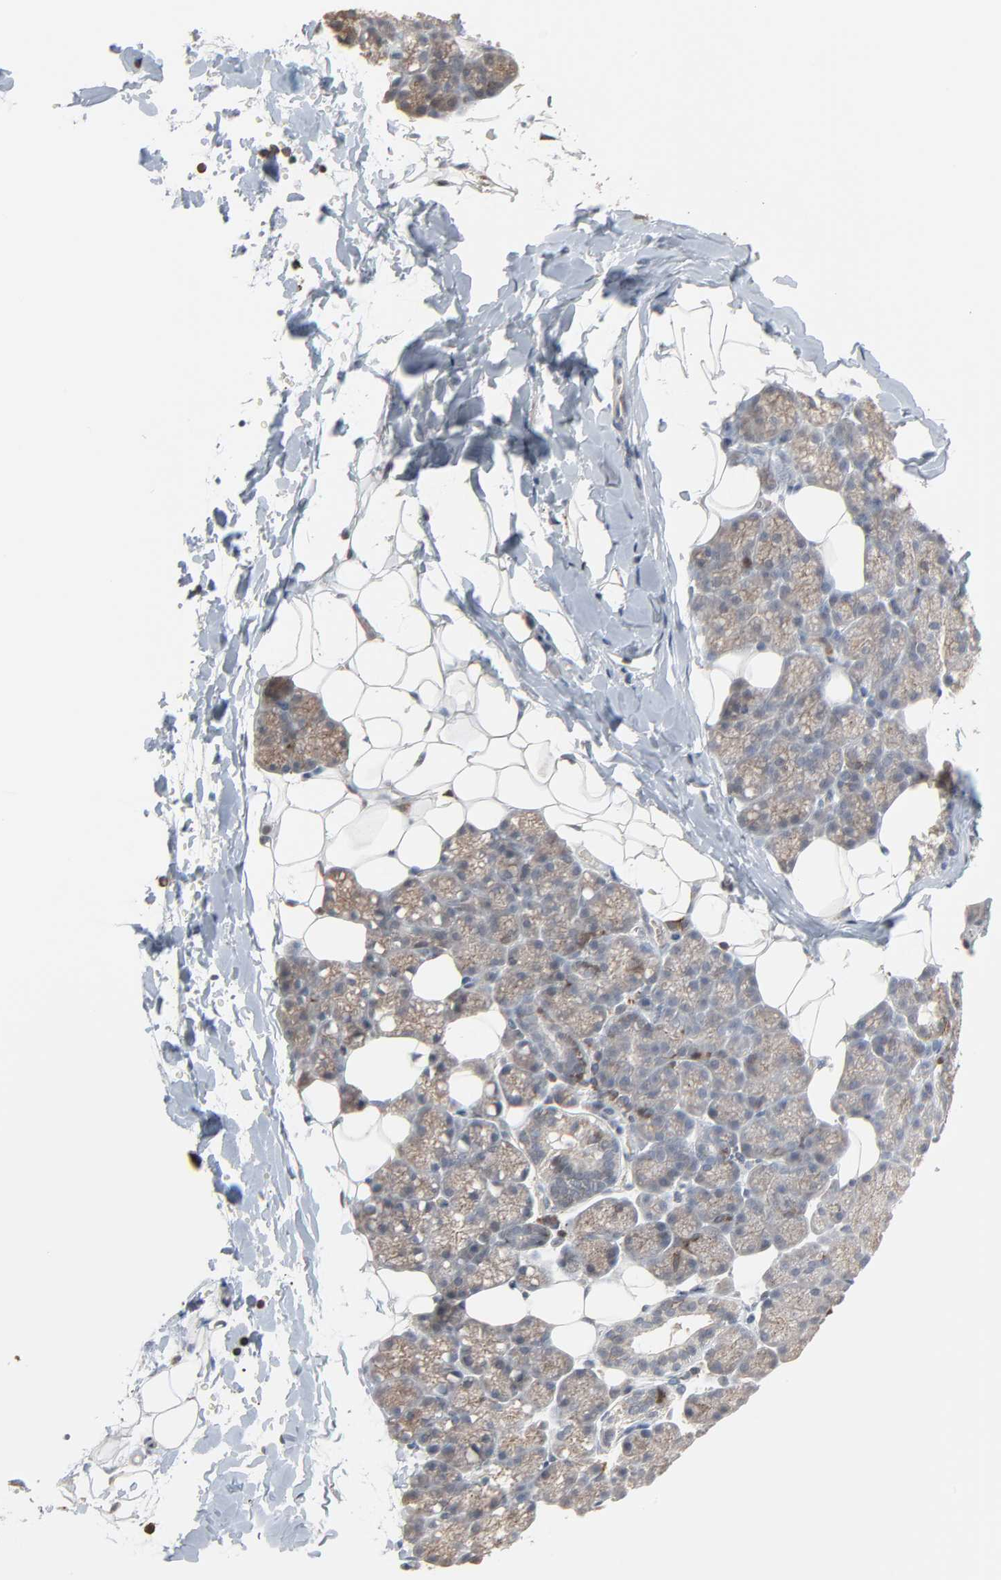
{"staining": {"intensity": "weak", "quantity": ">75%", "location": "cytoplasmic/membranous"}, "tissue": "salivary gland", "cell_type": "Glandular cells", "image_type": "normal", "snomed": [{"axis": "morphology", "description": "Normal tissue, NOS"}, {"axis": "topography", "description": "Lymph node"}, {"axis": "topography", "description": "Salivary gland"}], "caption": "An image of human salivary gland stained for a protein reveals weak cytoplasmic/membranous brown staining in glandular cells. (Stains: DAB (3,3'-diaminobenzidine) in brown, nuclei in blue, Microscopy: brightfield microscopy at high magnification).", "gene": "DOCK8", "patient": {"sex": "male", "age": 8}}